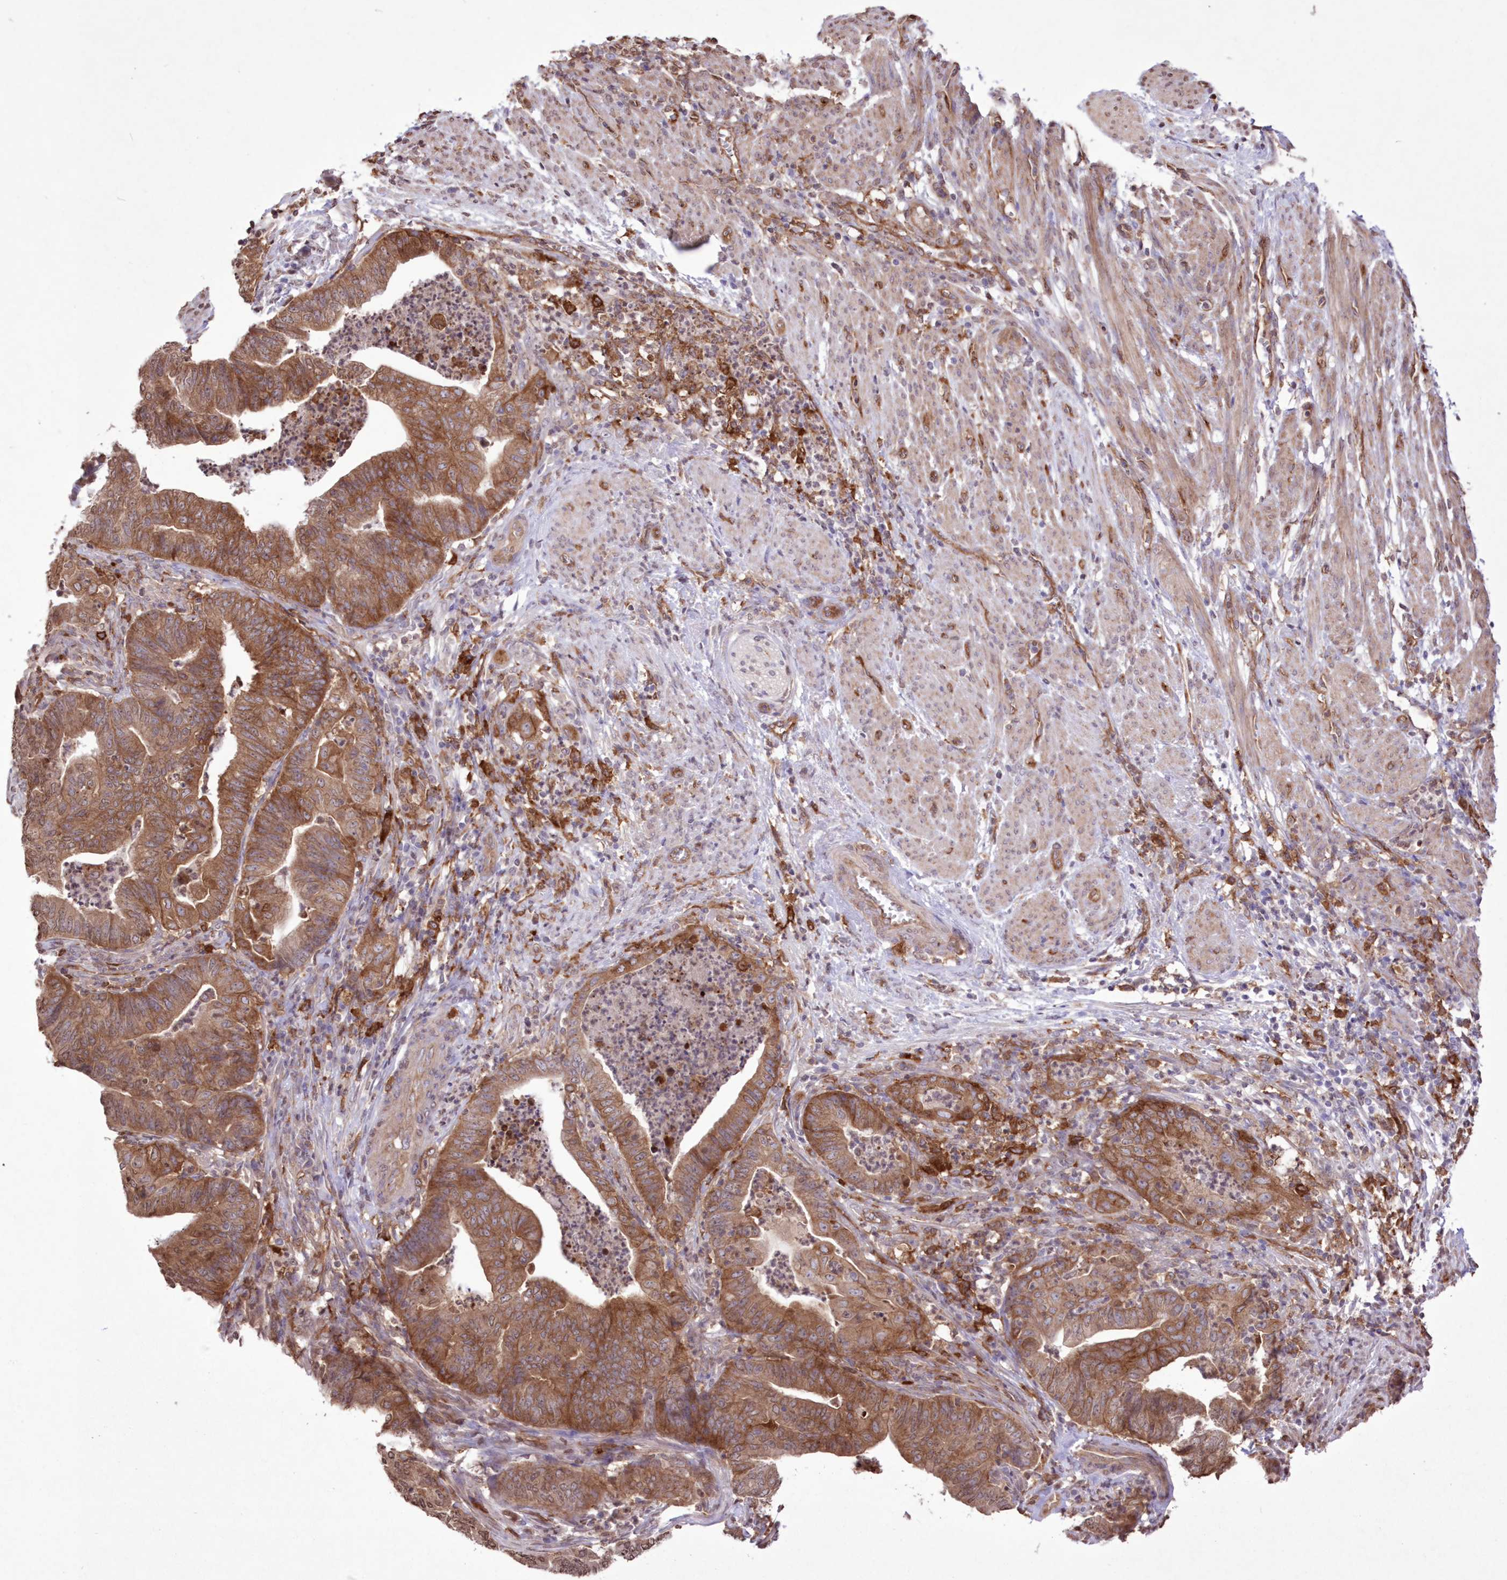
{"staining": {"intensity": "moderate", "quantity": ">75%", "location": "cytoplasmic/membranous"}, "tissue": "endometrial cancer", "cell_type": "Tumor cells", "image_type": "cancer", "snomed": [{"axis": "morphology", "description": "Polyp, NOS"}, {"axis": "morphology", "description": "Adenocarcinoma, NOS"}, {"axis": "morphology", "description": "Adenoma, NOS"}, {"axis": "topography", "description": "Endometrium"}], "caption": "Human endometrial cancer (adenoma) stained for a protein (brown) reveals moderate cytoplasmic/membranous positive positivity in approximately >75% of tumor cells.", "gene": "FCHO2", "patient": {"sex": "female", "age": 79}}